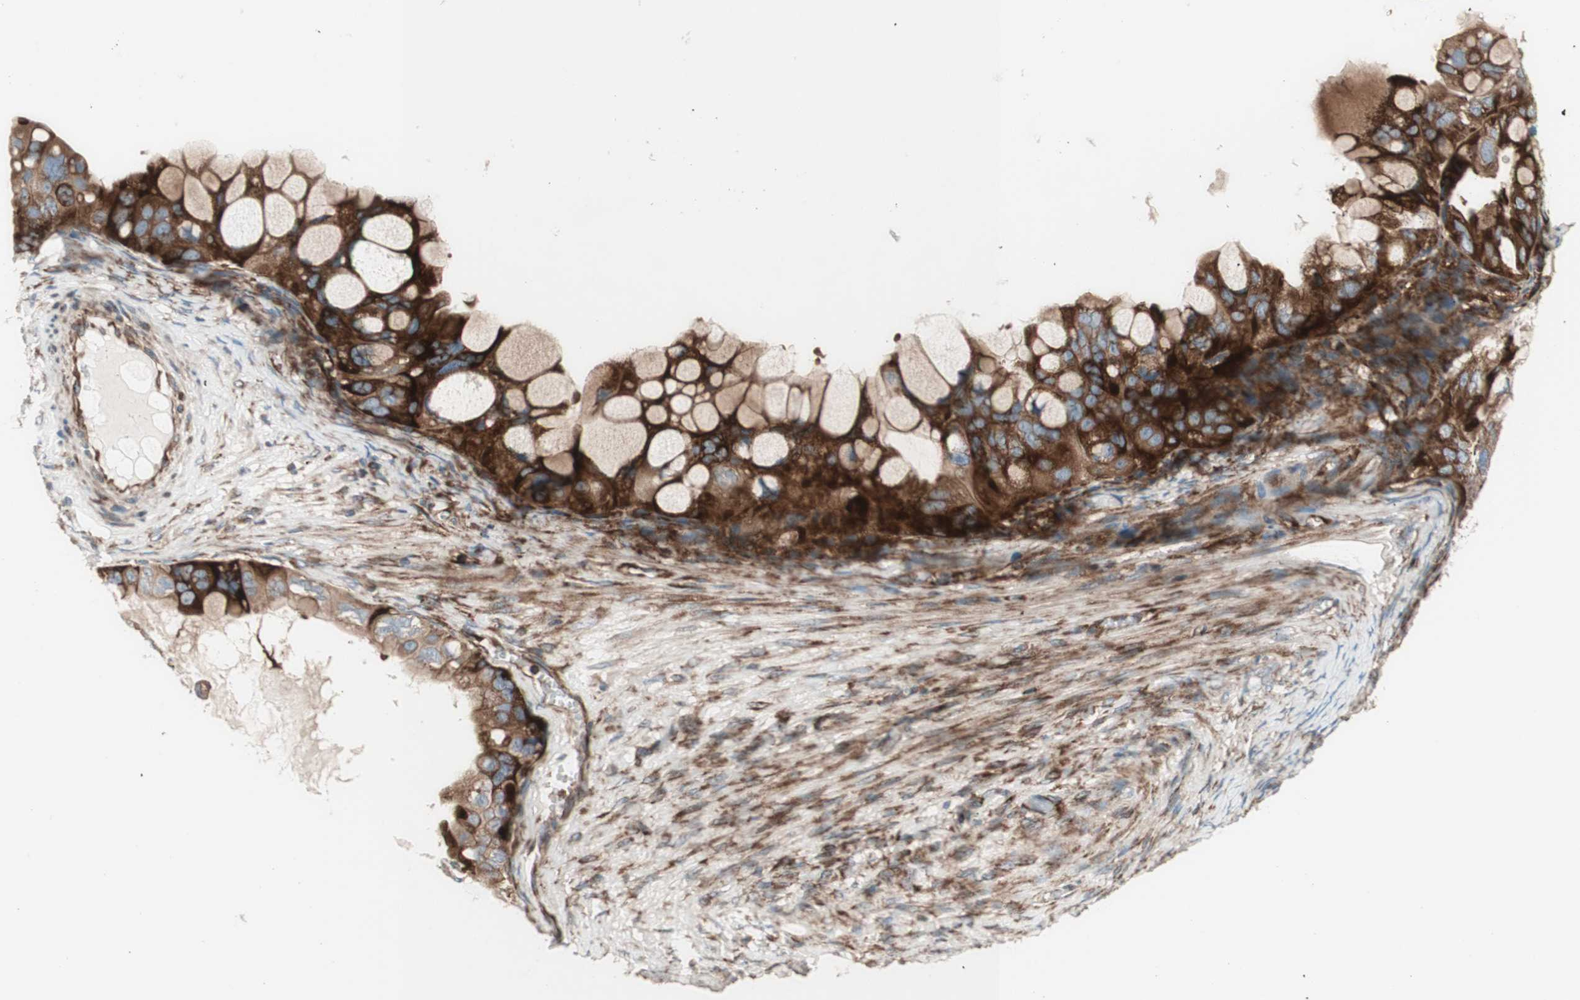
{"staining": {"intensity": "strong", "quantity": ">75%", "location": "cytoplasmic/membranous"}, "tissue": "ovarian cancer", "cell_type": "Tumor cells", "image_type": "cancer", "snomed": [{"axis": "morphology", "description": "Cystadenocarcinoma, mucinous, NOS"}, {"axis": "topography", "description": "Ovary"}], "caption": "Immunohistochemical staining of ovarian mucinous cystadenocarcinoma displays strong cytoplasmic/membranous protein expression in about >75% of tumor cells.", "gene": "CCN4", "patient": {"sex": "female", "age": 80}}